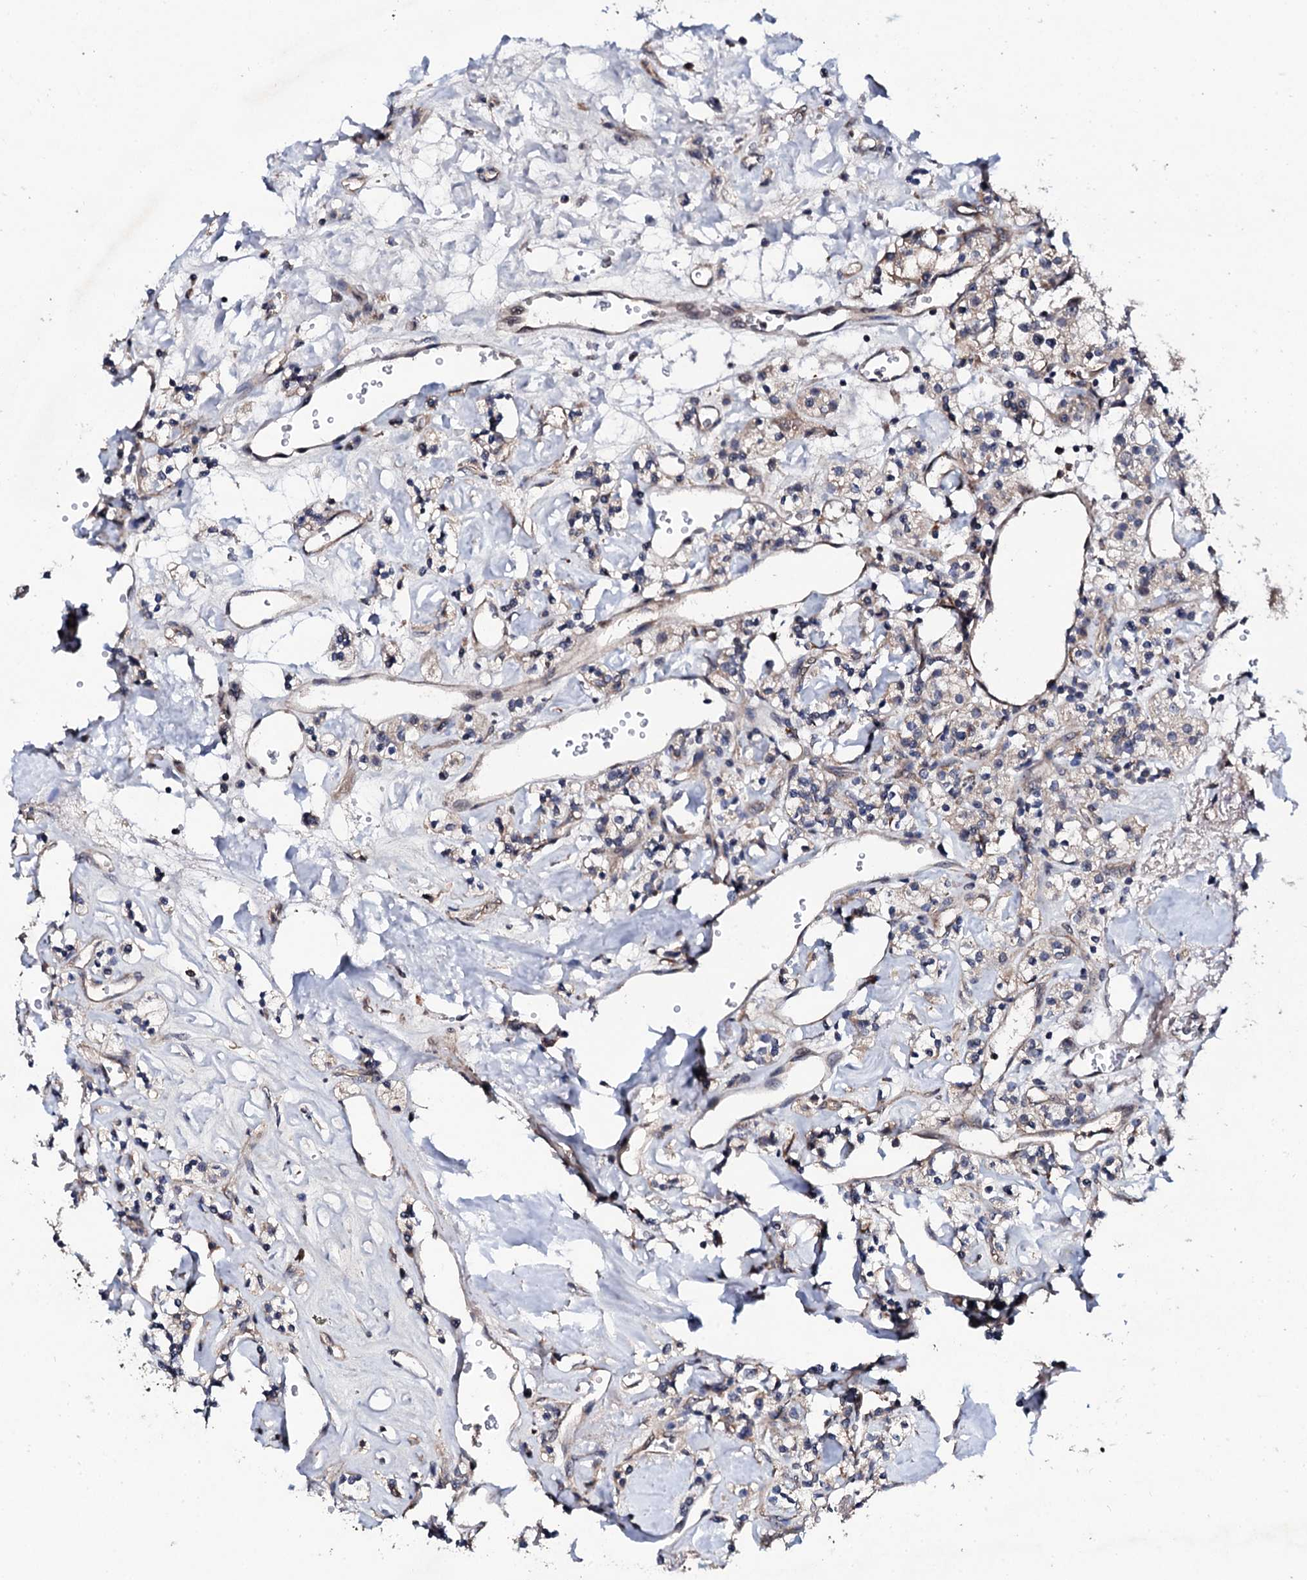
{"staining": {"intensity": "weak", "quantity": "<25%", "location": "cytoplasmic/membranous"}, "tissue": "renal cancer", "cell_type": "Tumor cells", "image_type": "cancer", "snomed": [{"axis": "morphology", "description": "Adenocarcinoma, NOS"}, {"axis": "topography", "description": "Kidney"}], "caption": "Immunohistochemical staining of adenocarcinoma (renal) displays no significant expression in tumor cells.", "gene": "IP6K1", "patient": {"sex": "male", "age": 77}}